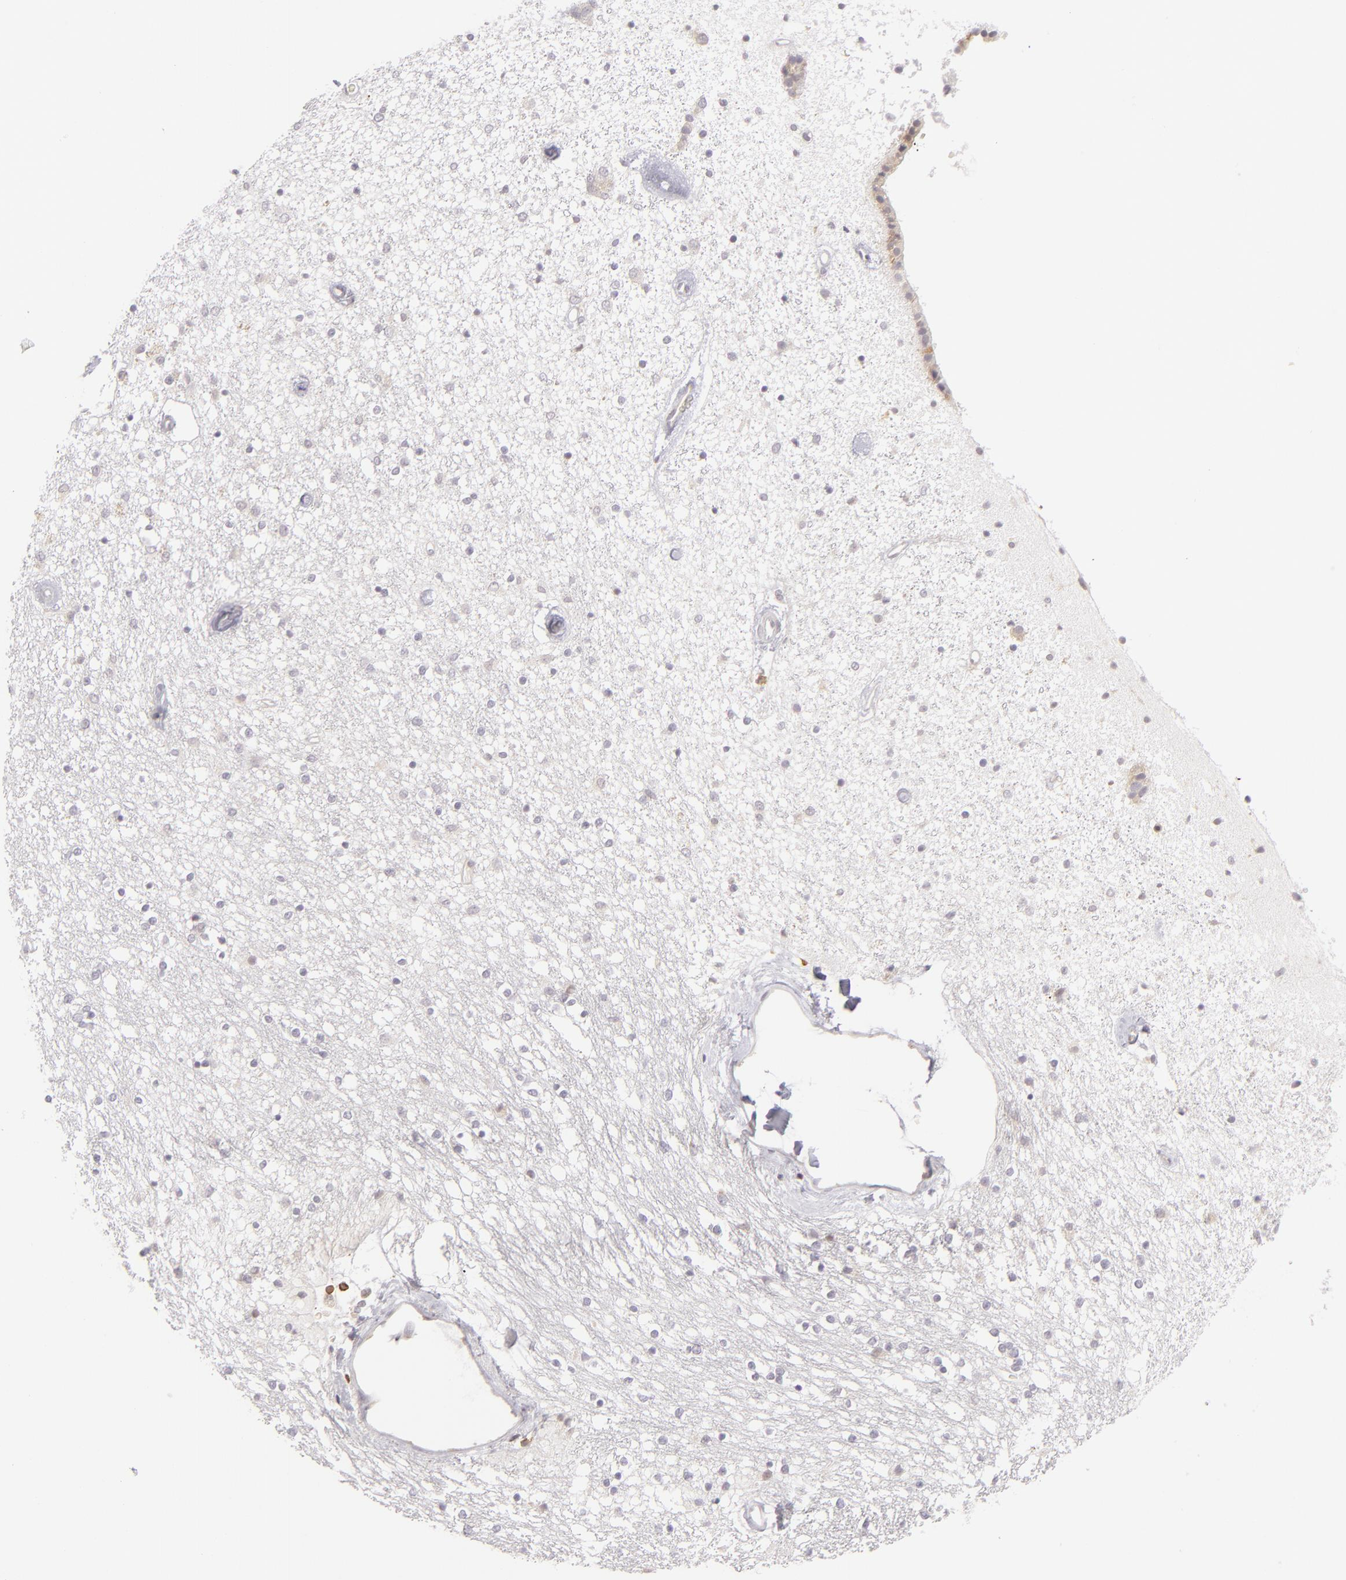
{"staining": {"intensity": "negative", "quantity": "none", "location": "none"}, "tissue": "caudate", "cell_type": "Glial cells", "image_type": "normal", "snomed": [{"axis": "morphology", "description": "Normal tissue, NOS"}, {"axis": "topography", "description": "Lateral ventricle wall"}], "caption": "This photomicrograph is of normal caudate stained with immunohistochemistry to label a protein in brown with the nuclei are counter-stained blue. There is no expression in glial cells.", "gene": "APOBEC3G", "patient": {"sex": "female", "age": 54}}